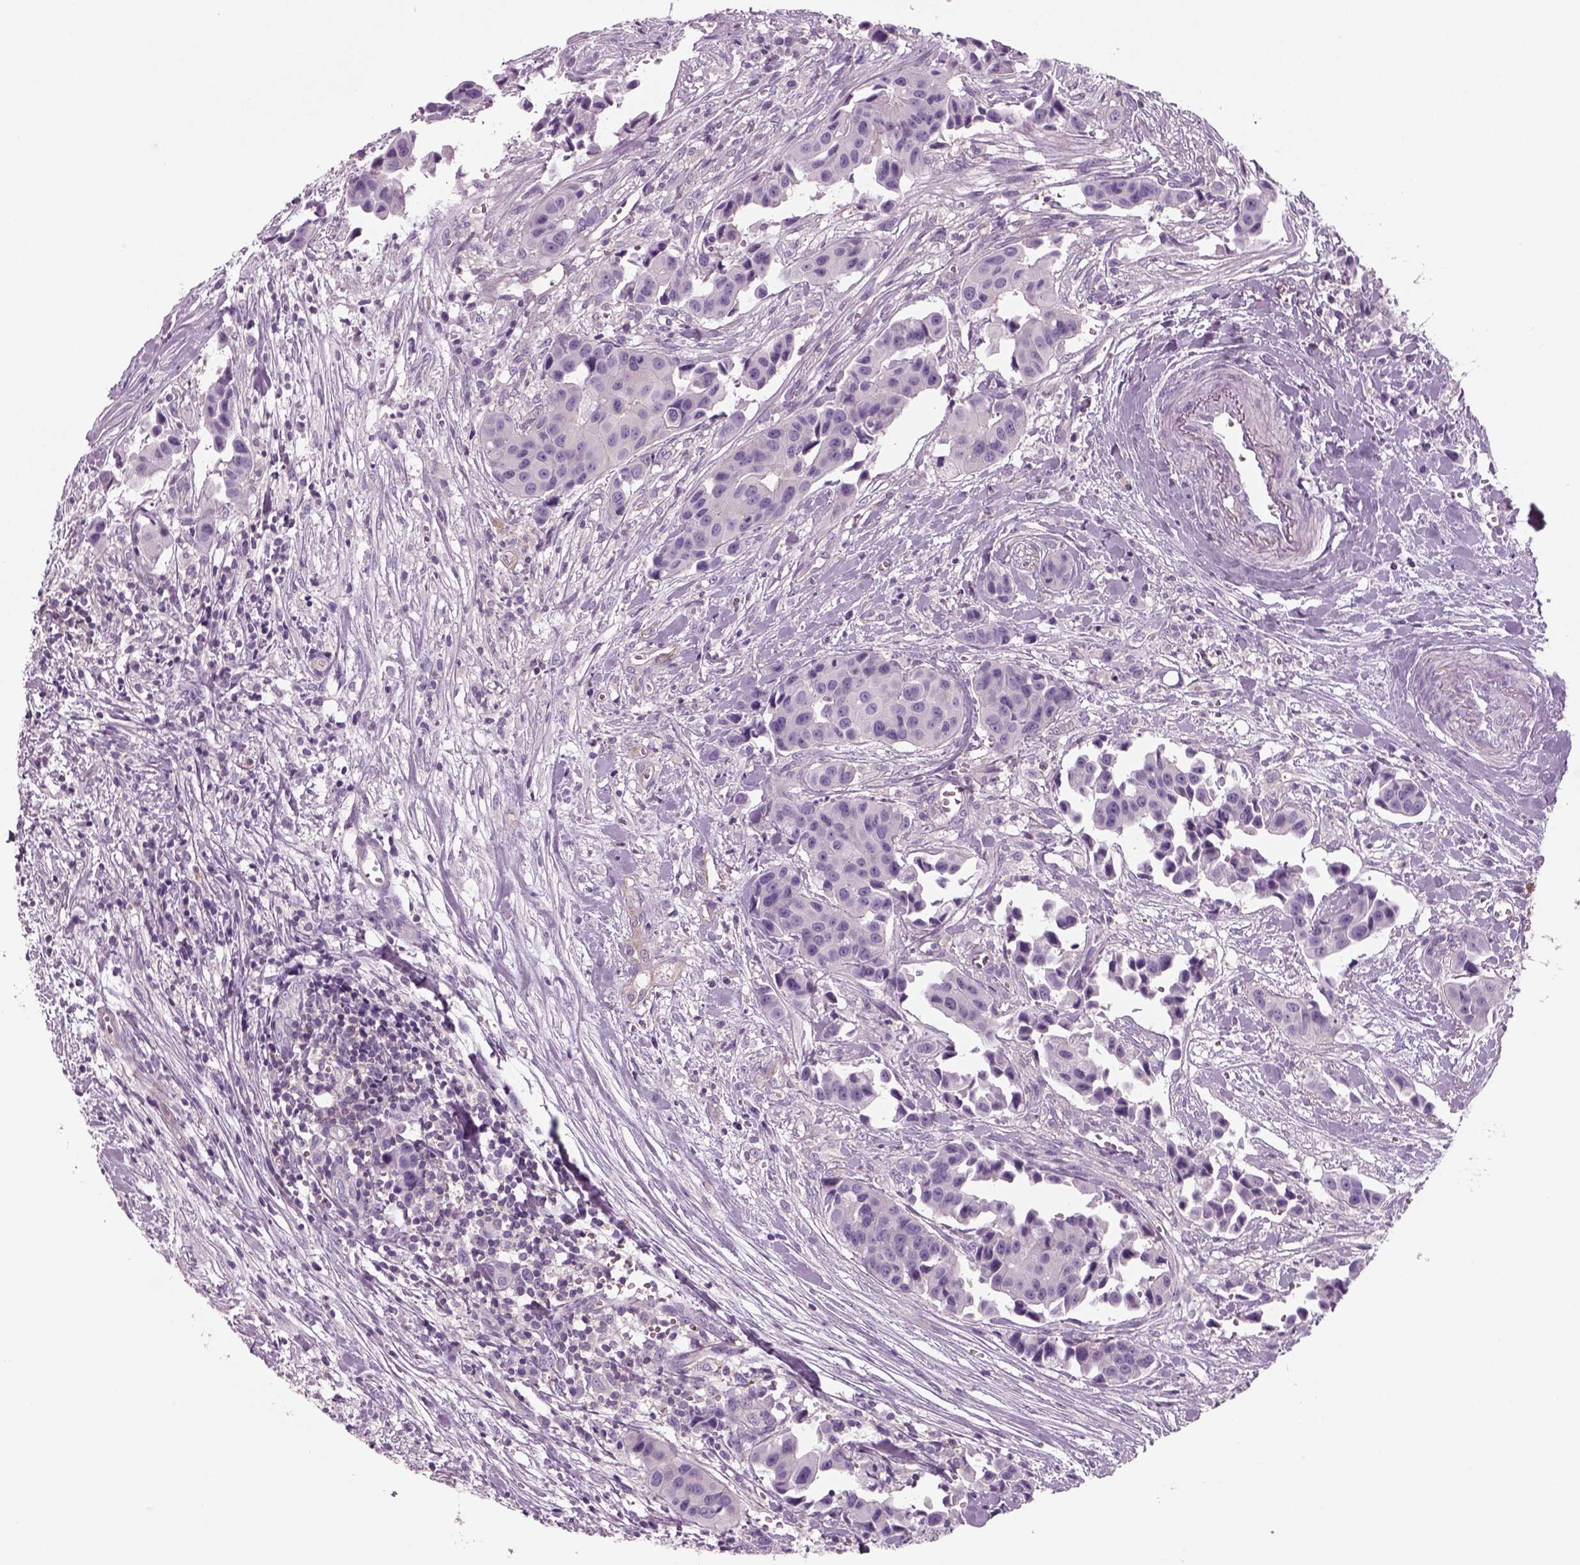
{"staining": {"intensity": "negative", "quantity": "none", "location": "none"}, "tissue": "head and neck cancer", "cell_type": "Tumor cells", "image_type": "cancer", "snomed": [{"axis": "morphology", "description": "Adenocarcinoma, NOS"}, {"axis": "topography", "description": "Head-Neck"}], "caption": "Head and neck cancer was stained to show a protein in brown. There is no significant staining in tumor cells.", "gene": "SLC1A7", "patient": {"sex": "male", "age": 76}}